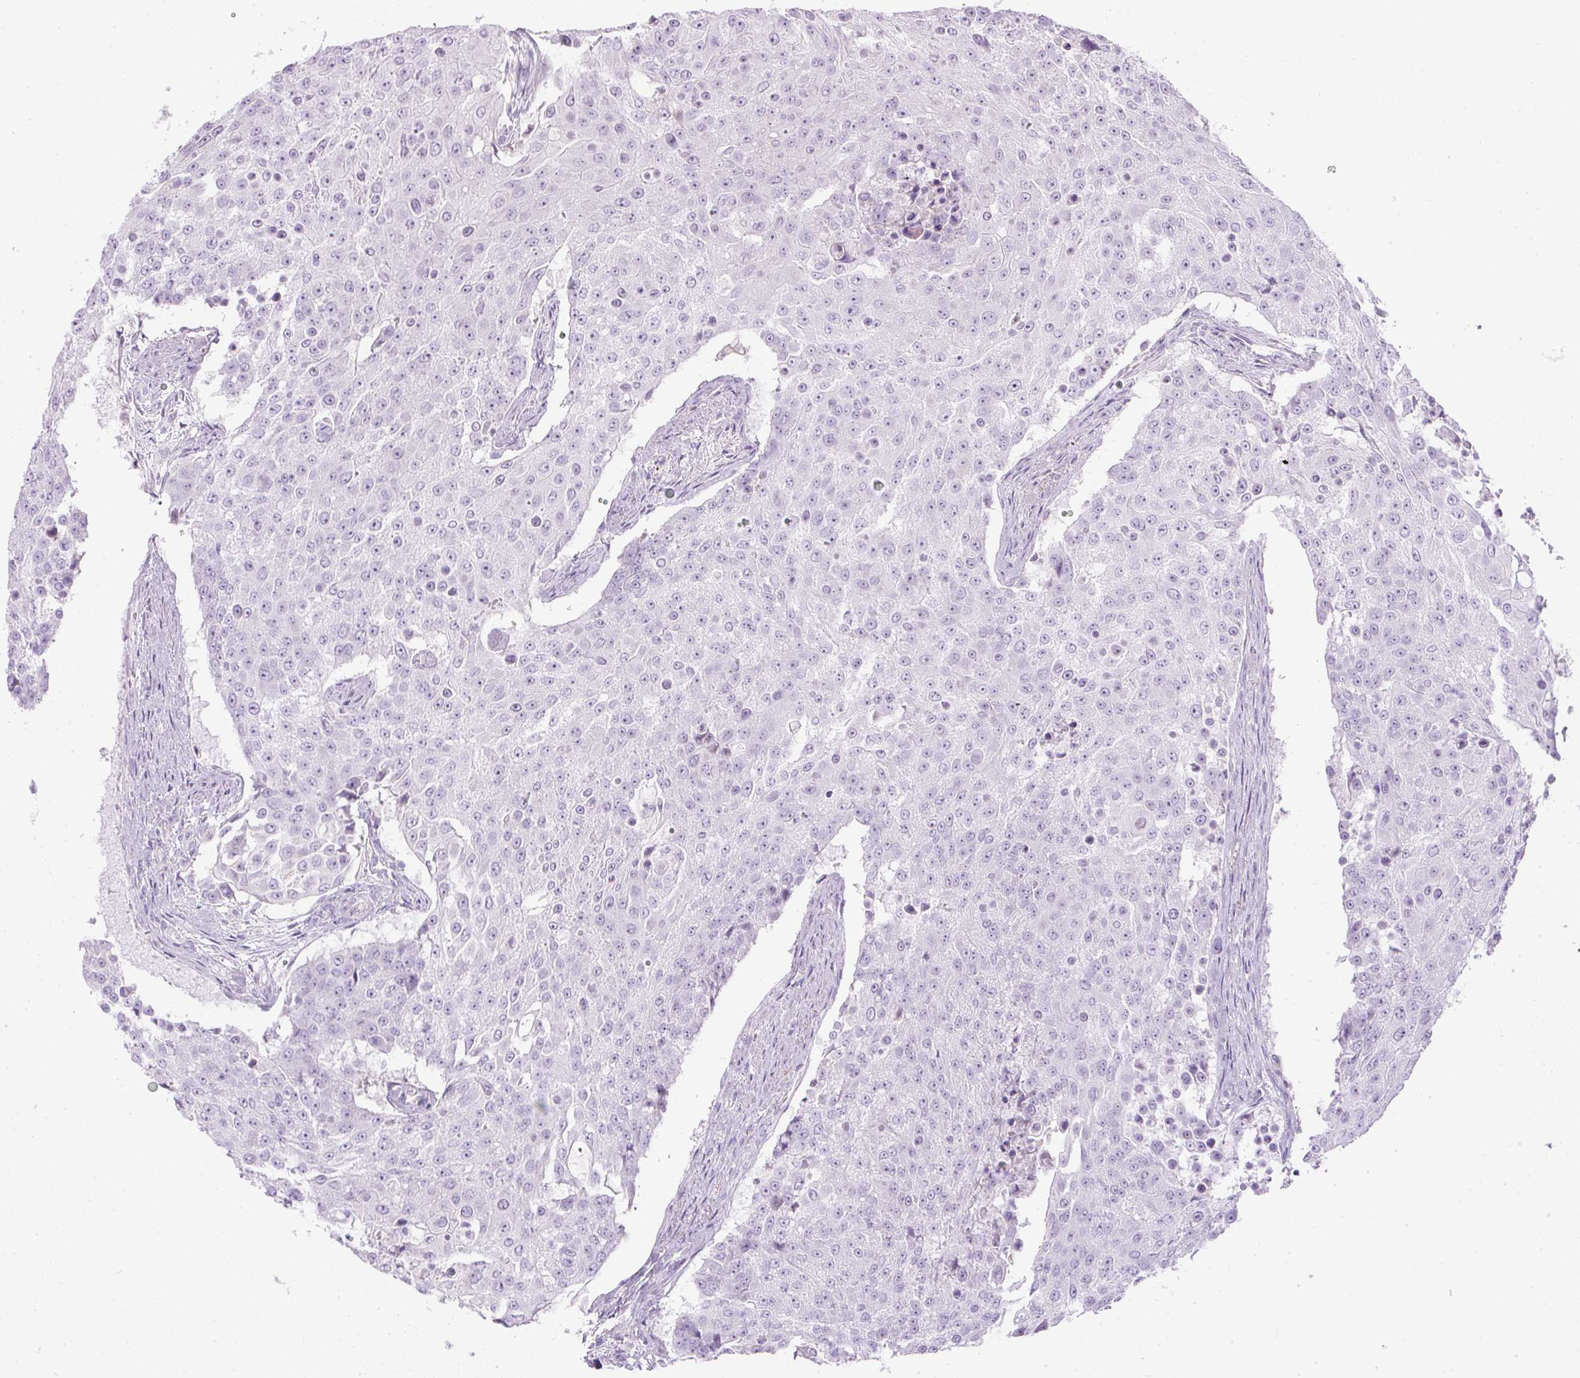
{"staining": {"intensity": "negative", "quantity": "none", "location": "none"}, "tissue": "urothelial cancer", "cell_type": "Tumor cells", "image_type": "cancer", "snomed": [{"axis": "morphology", "description": "Urothelial carcinoma, High grade"}, {"axis": "topography", "description": "Urinary bladder"}], "caption": "Immunohistochemical staining of human urothelial cancer shows no significant positivity in tumor cells. The staining is performed using DAB (3,3'-diaminobenzidine) brown chromogen with nuclei counter-stained in using hematoxylin.", "gene": "FGFBP3", "patient": {"sex": "female", "age": 63}}